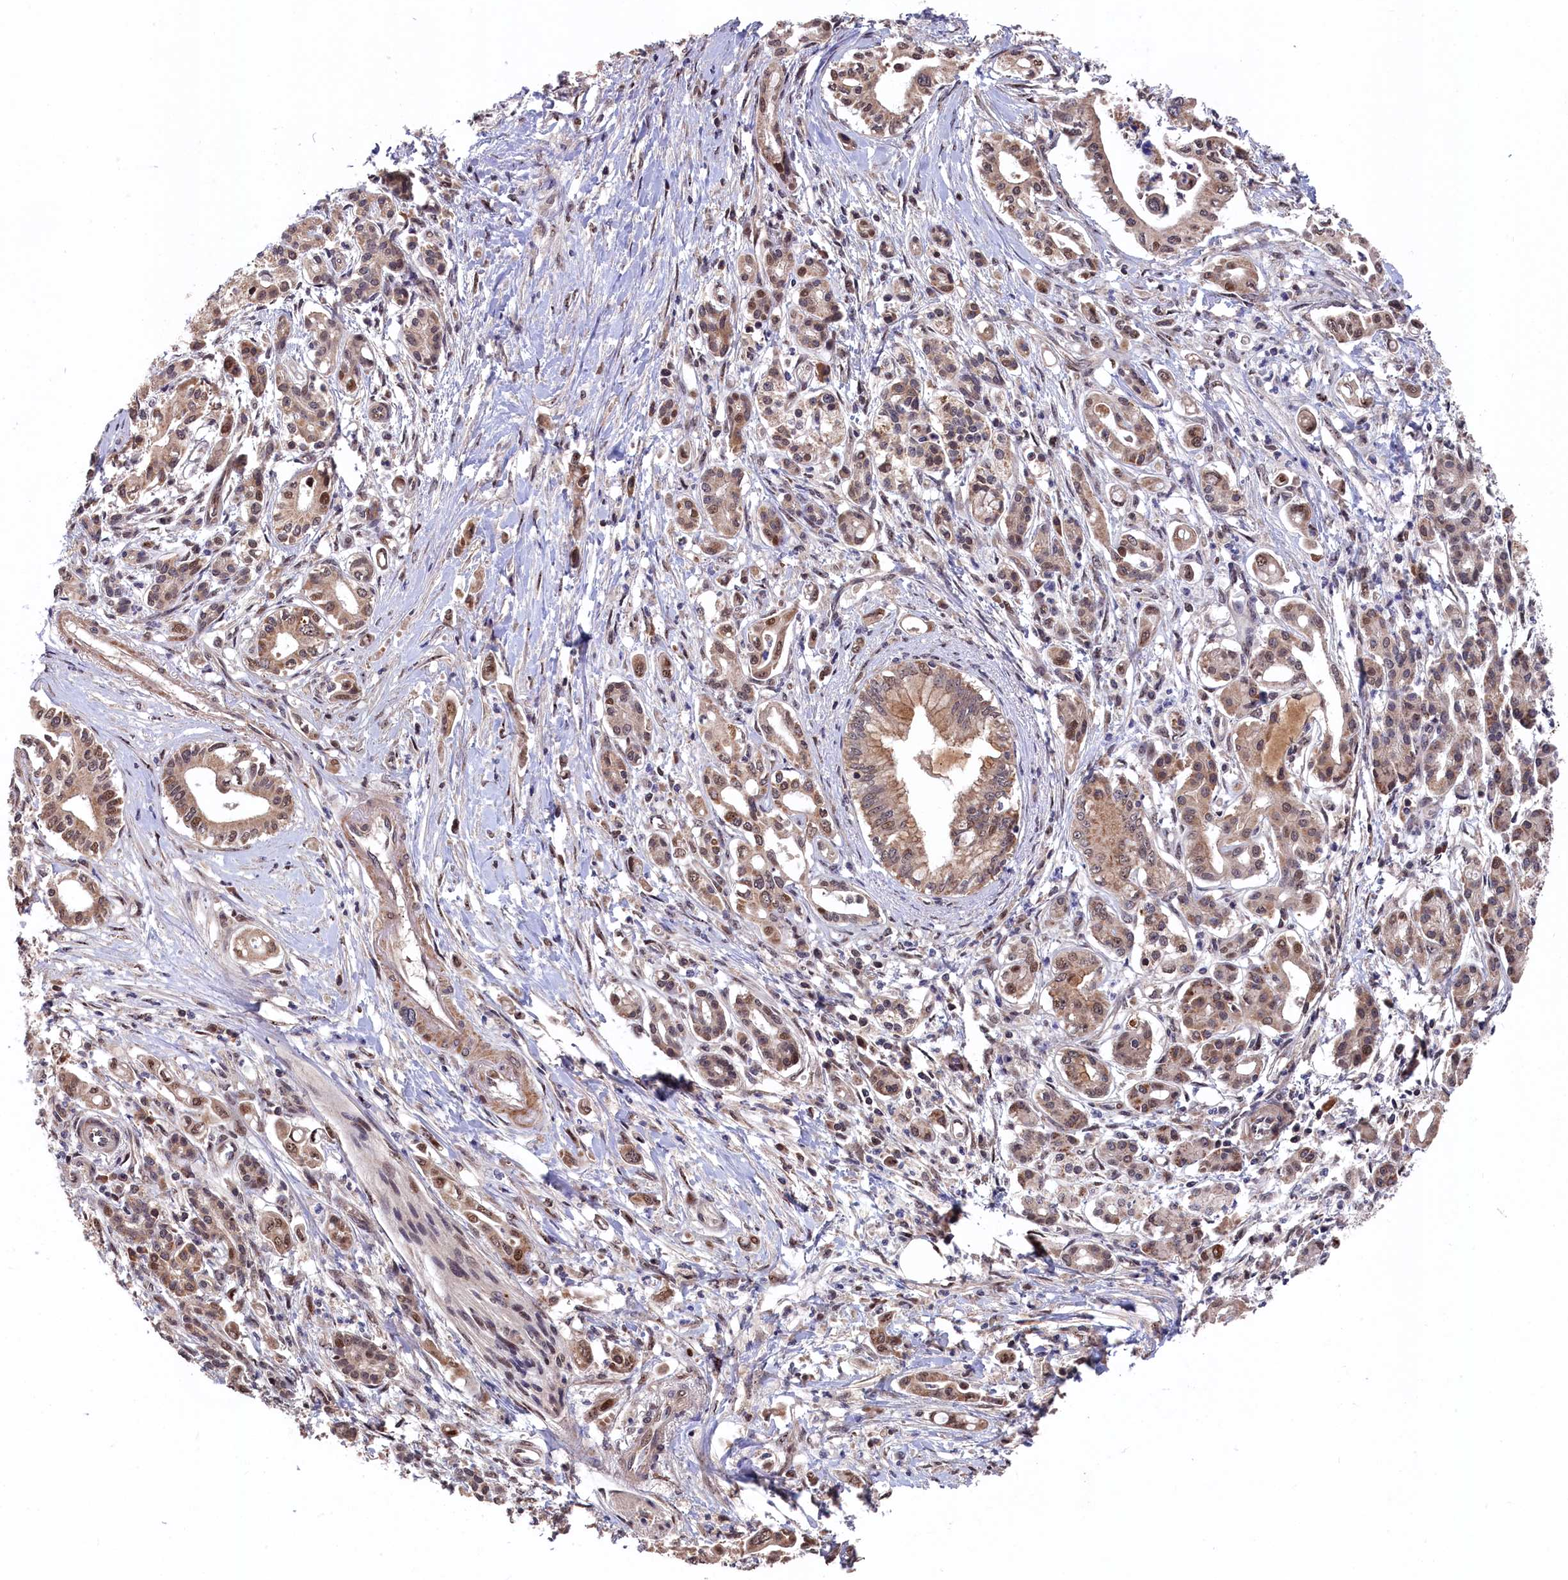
{"staining": {"intensity": "moderate", "quantity": ">75%", "location": "cytoplasmic/membranous,nuclear"}, "tissue": "pancreatic cancer", "cell_type": "Tumor cells", "image_type": "cancer", "snomed": [{"axis": "morphology", "description": "Adenocarcinoma, NOS"}, {"axis": "topography", "description": "Pancreas"}], "caption": "IHC micrograph of pancreatic adenocarcinoma stained for a protein (brown), which displays medium levels of moderate cytoplasmic/membranous and nuclear staining in approximately >75% of tumor cells.", "gene": "CLPX", "patient": {"sex": "female", "age": 66}}